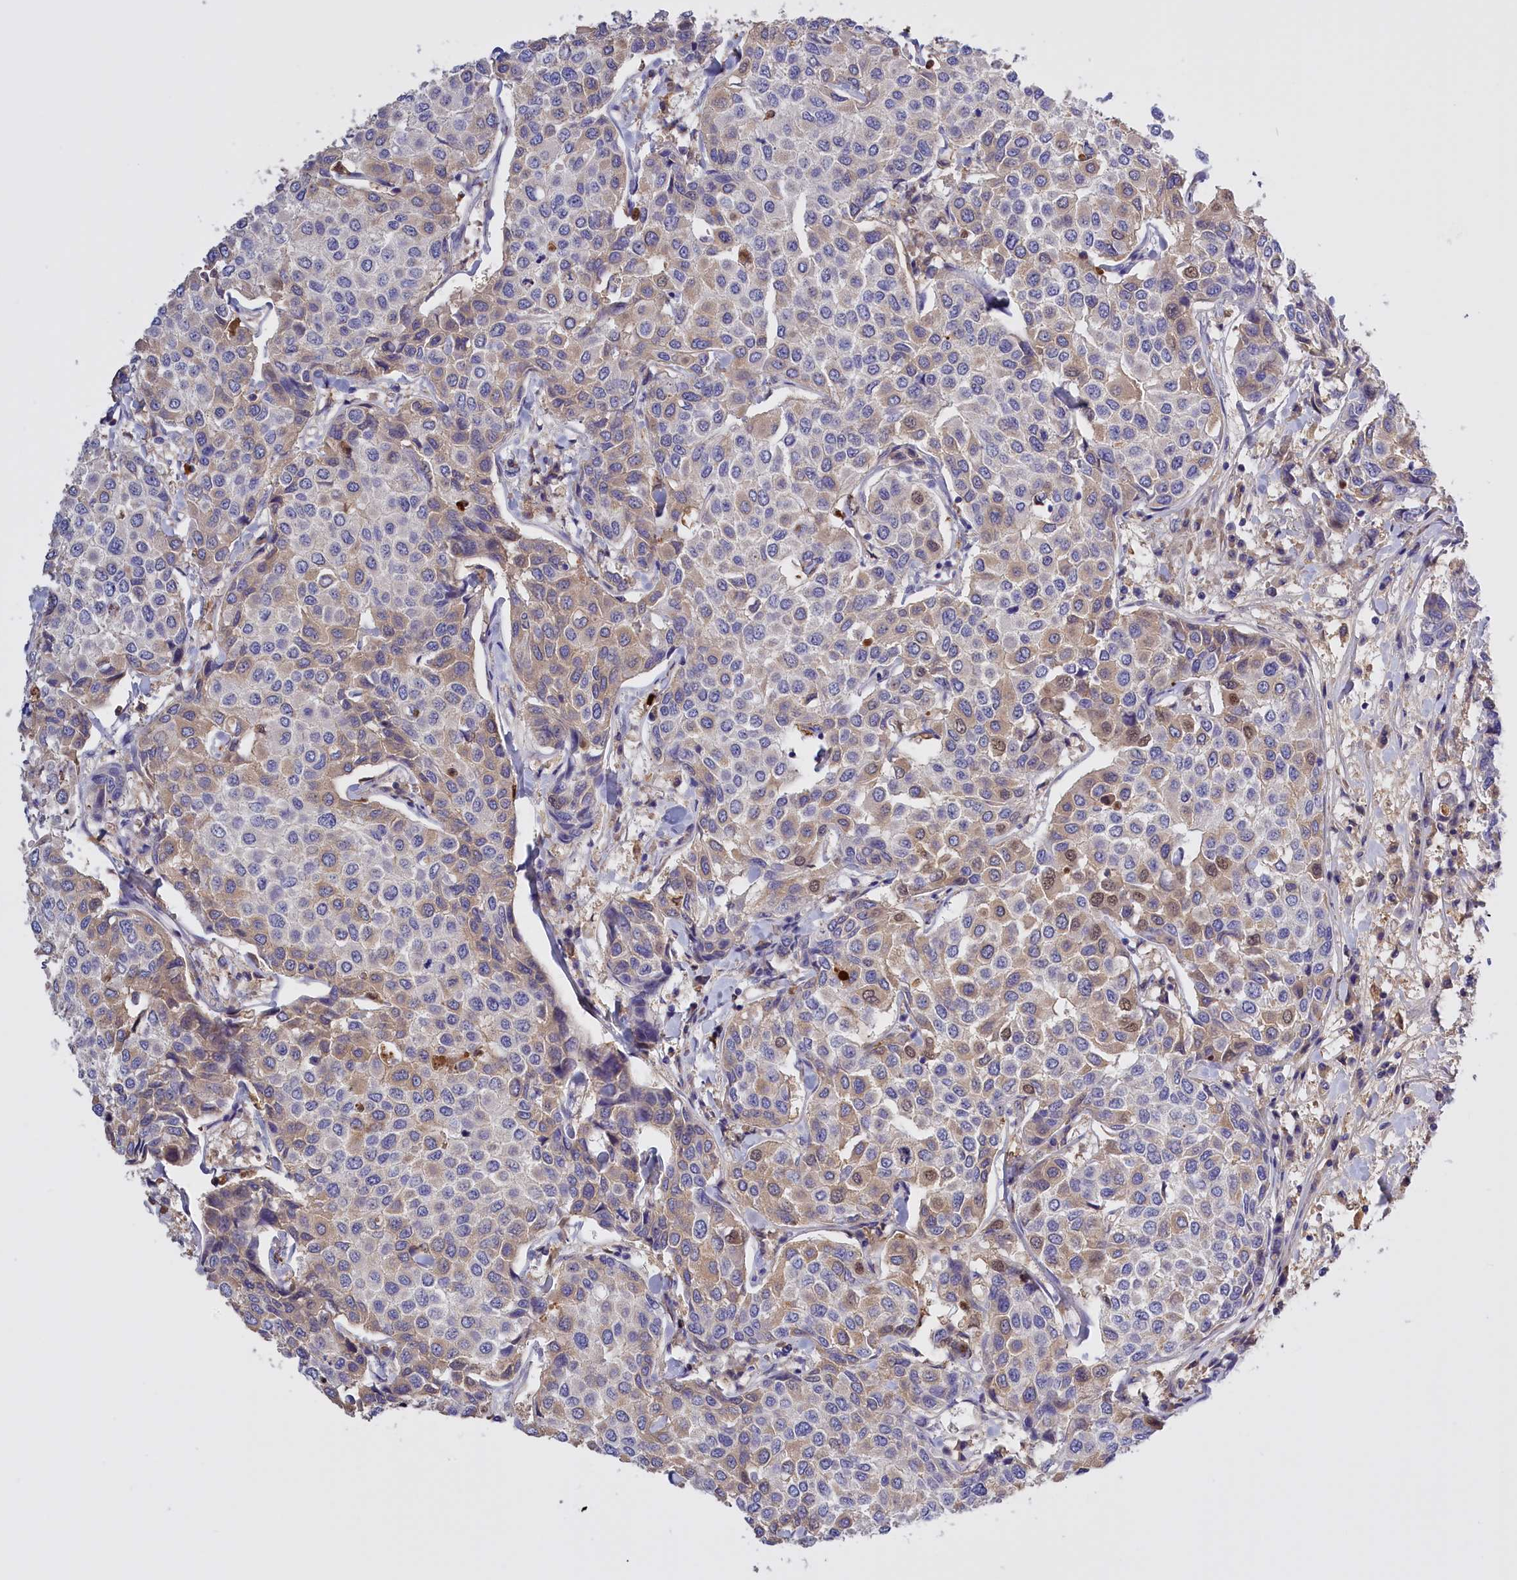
{"staining": {"intensity": "weak", "quantity": "<25%", "location": "cytoplasmic/membranous,nuclear"}, "tissue": "breast cancer", "cell_type": "Tumor cells", "image_type": "cancer", "snomed": [{"axis": "morphology", "description": "Duct carcinoma"}, {"axis": "topography", "description": "Breast"}], "caption": "Immunohistochemical staining of breast cancer exhibits no significant positivity in tumor cells.", "gene": "FAM149B1", "patient": {"sex": "female", "age": 55}}